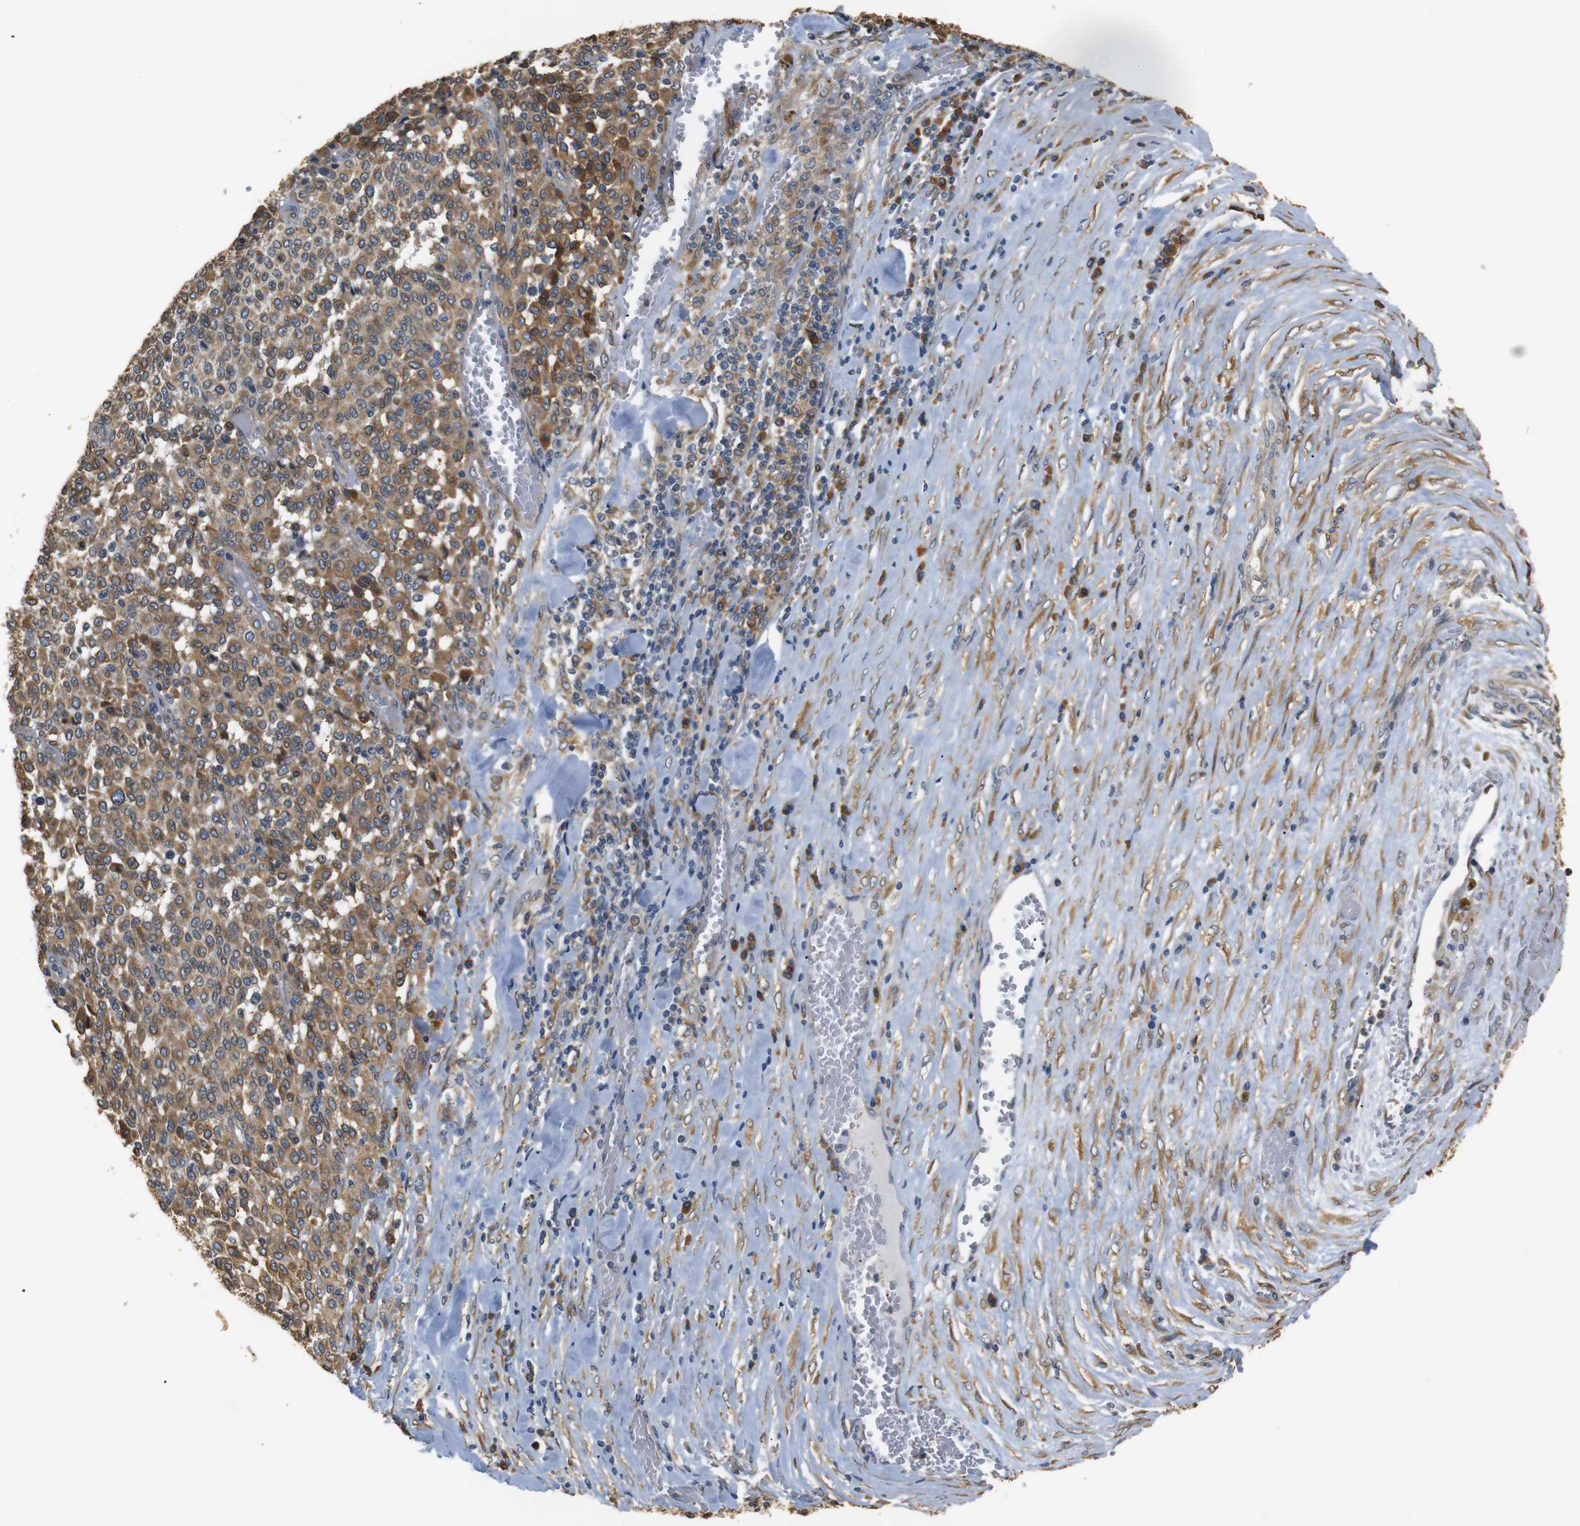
{"staining": {"intensity": "moderate", "quantity": ">75%", "location": "cytoplasmic/membranous"}, "tissue": "melanoma", "cell_type": "Tumor cells", "image_type": "cancer", "snomed": [{"axis": "morphology", "description": "Malignant melanoma, Metastatic site"}, {"axis": "topography", "description": "Pancreas"}], "caption": "High-power microscopy captured an immunohistochemistry image of melanoma, revealing moderate cytoplasmic/membranous expression in approximately >75% of tumor cells.", "gene": "TMED2", "patient": {"sex": "female", "age": 30}}